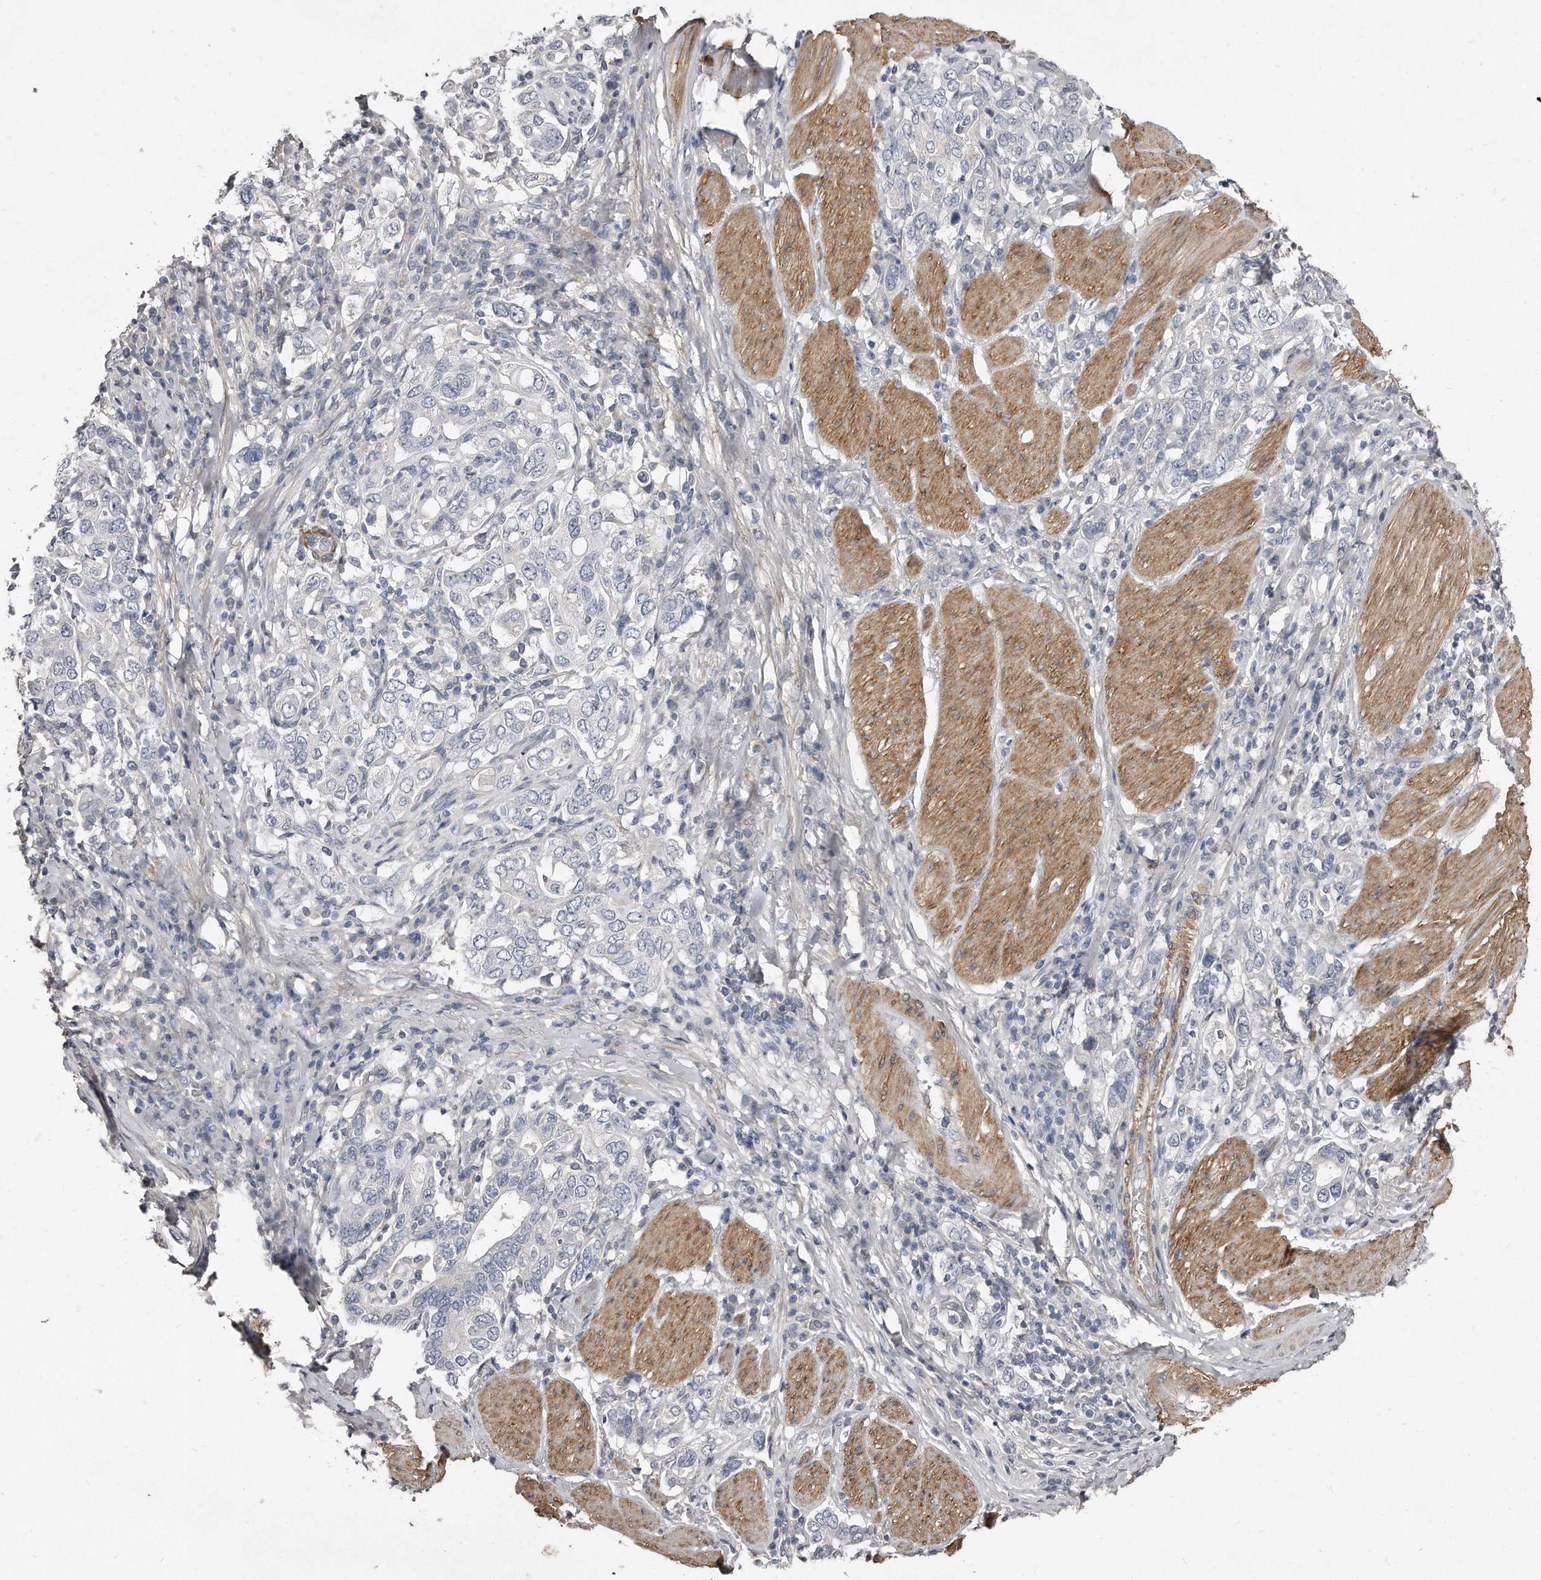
{"staining": {"intensity": "negative", "quantity": "none", "location": "none"}, "tissue": "stomach cancer", "cell_type": "Tumor cells", "image_type": "cancer", "snomed": [{"axis": "morphology", "description": "Adenocarcinoma, NOS"}, {"axis": "topography", "description": "Stomach, upper"}], "caption": "Human stomach adenocarcinoma stained for a protein using IHC exhibits no staining in tumor cells.", "gene": "LMOD1", "patient": {"sex": "male", "age": 62}}